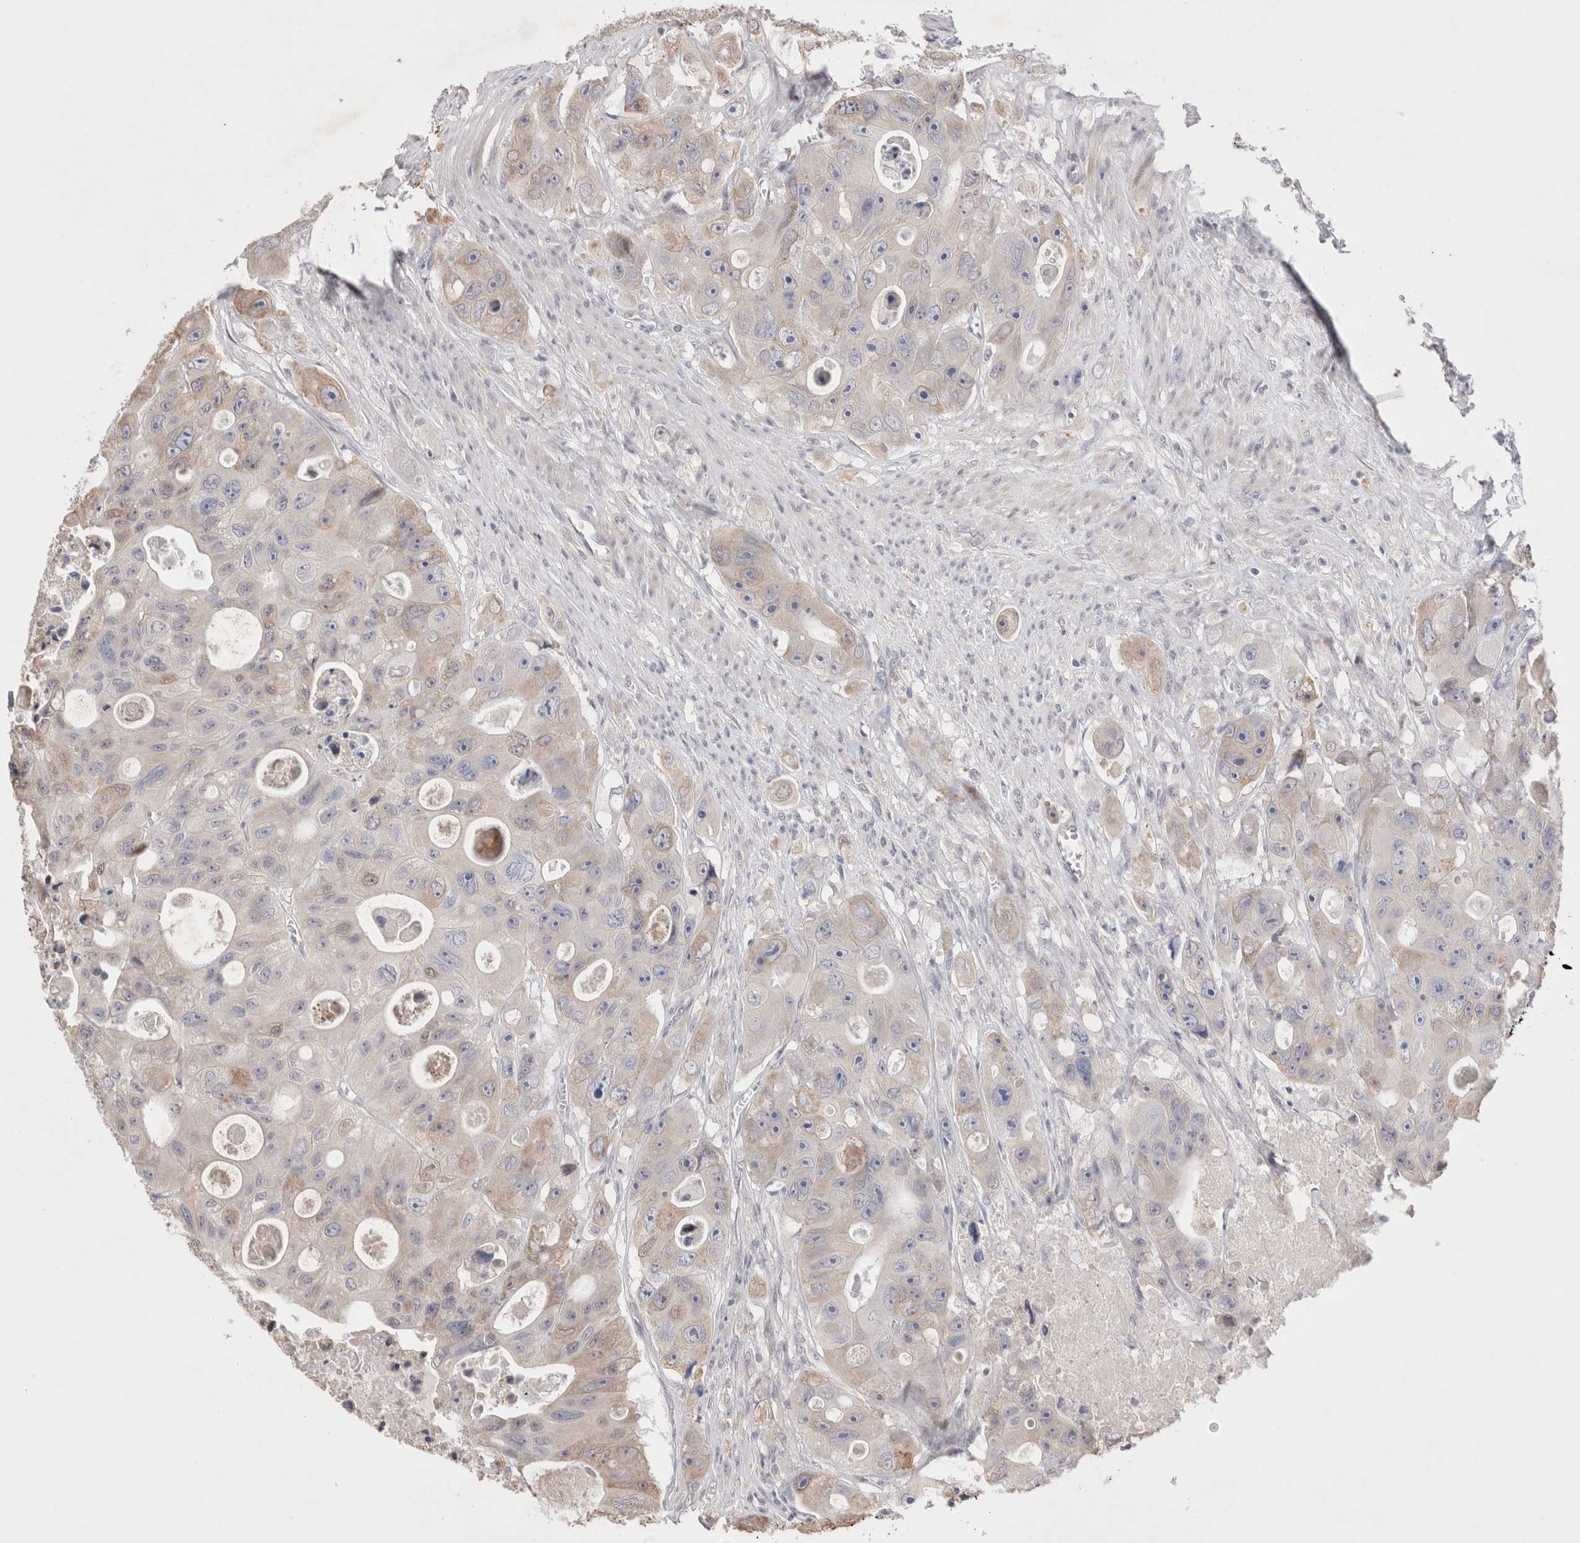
{"staining": {"intensity": "weak", "quantity": "25%-75%", "location": "cytoplasmic/membranous"}, "tissue": "colorectal cancer", "cell_type": "Tumor cells", "image_type": "cancer", "snomed": [{"axis": "morphology", "description": "Adenocarcinoma, NOS"}, {"axis": "topography", "description": "Colon"}], "caption": "Immunohistochemistry histopathology image of colorectal cancer (adenocarcinoma) stained for a protein (brown), which reveals low levels of weak cytoplasmic/membranous positivity in about 25%-75% of tumor cells.", "gene": "GIMAP6", "patient": {"sex": "female", "age": 46}}